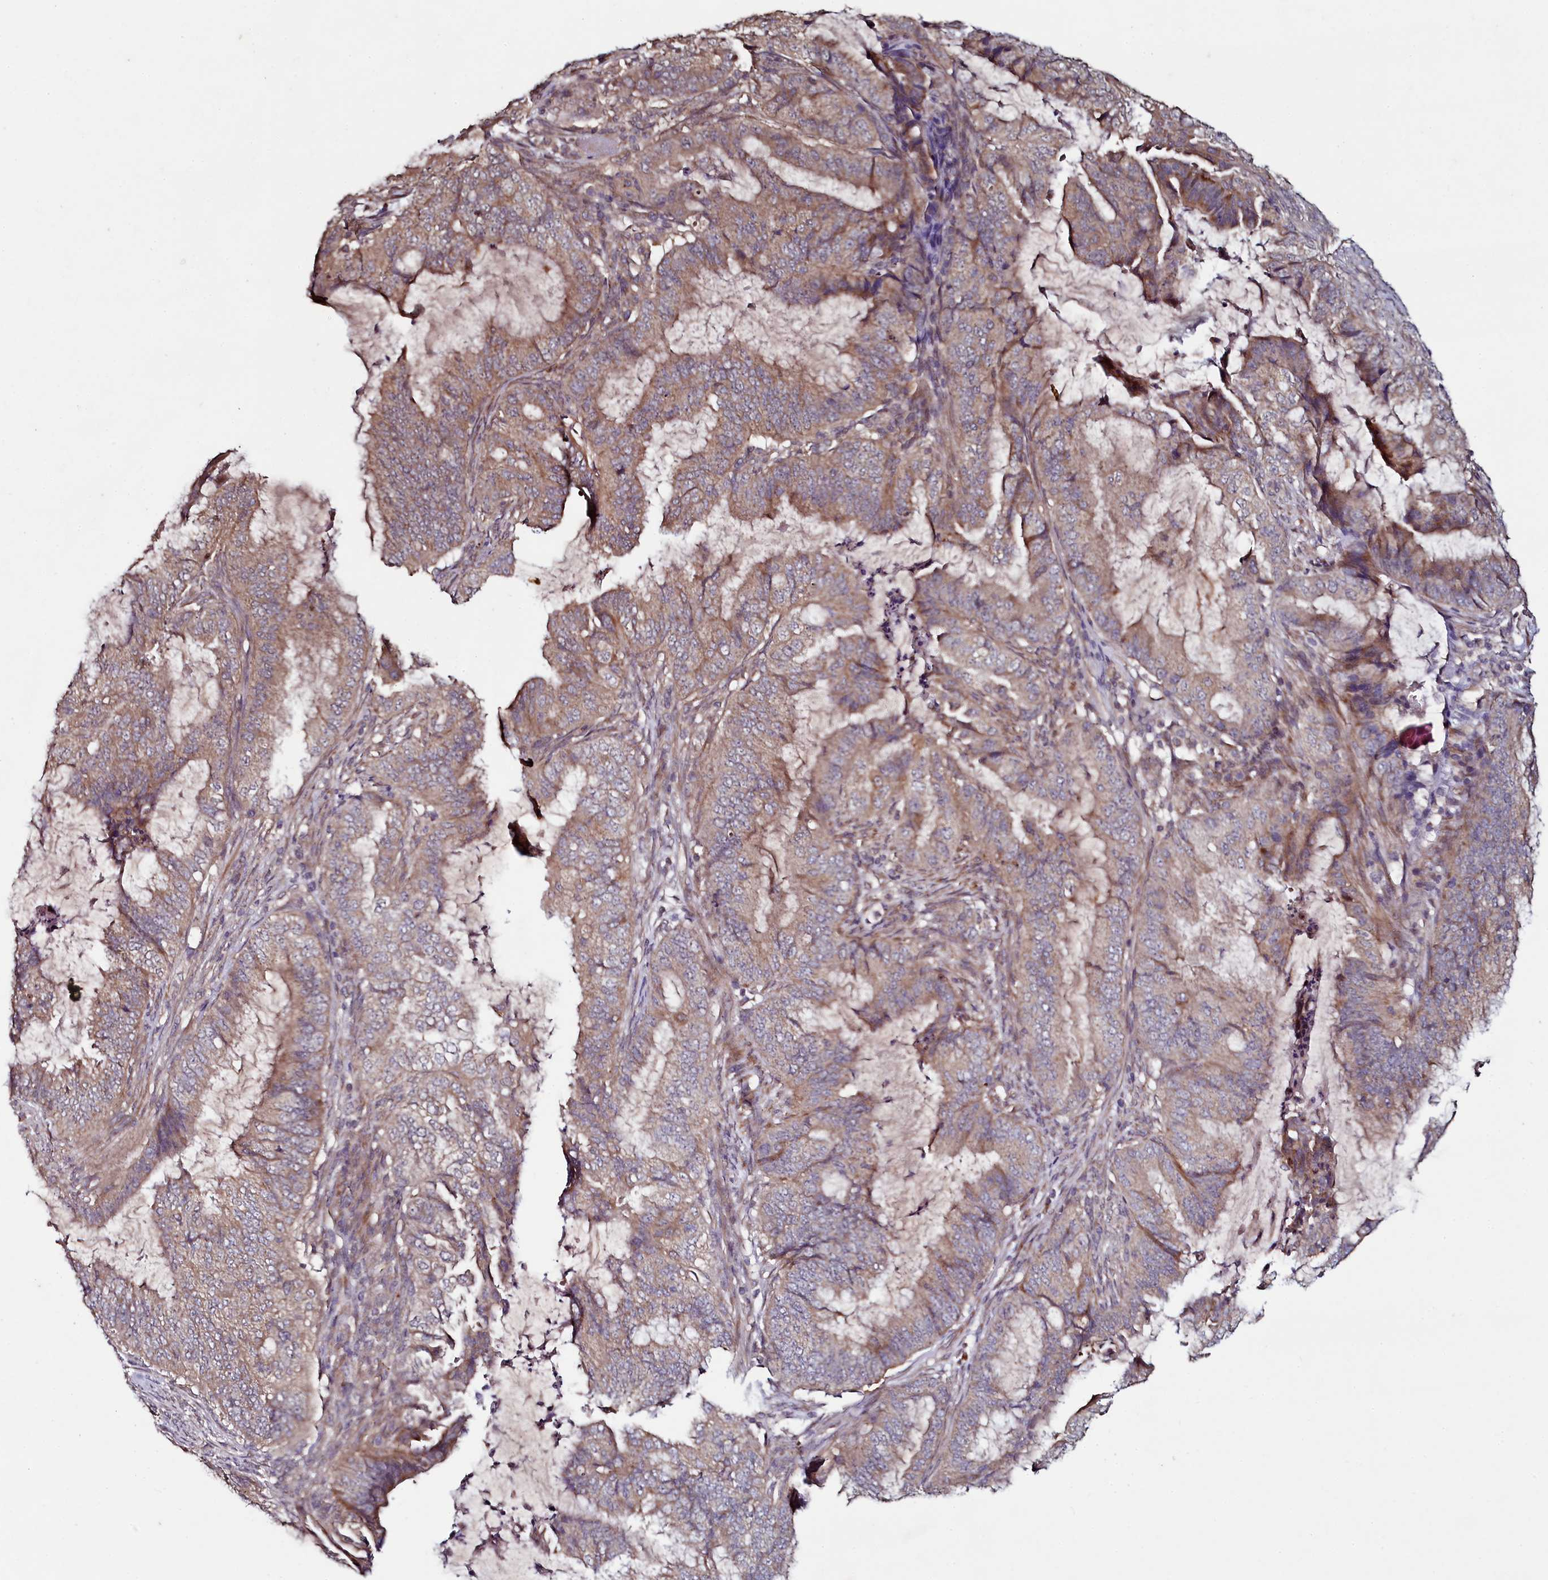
{"staining": {"intensity": "moderate", "quantity": ">75%", "location": "cytoplasmic/membranous"}, "tissue": "endometrial cancer", "cell_type": "Tumor cells", "image_type": "cancer", "snomed": [{"axis": "morphology", "description": "Adenocarcinoma, NOS"}, {"axis": "topography", "description": "Endometrium"}], "caption": "Endometrial cancer (adenocarcinoma) stained with a protein marker displays moderate staining in tumor cells.", "gene": "SEC24C", "patient": {"sex": "female", "age": 51}}